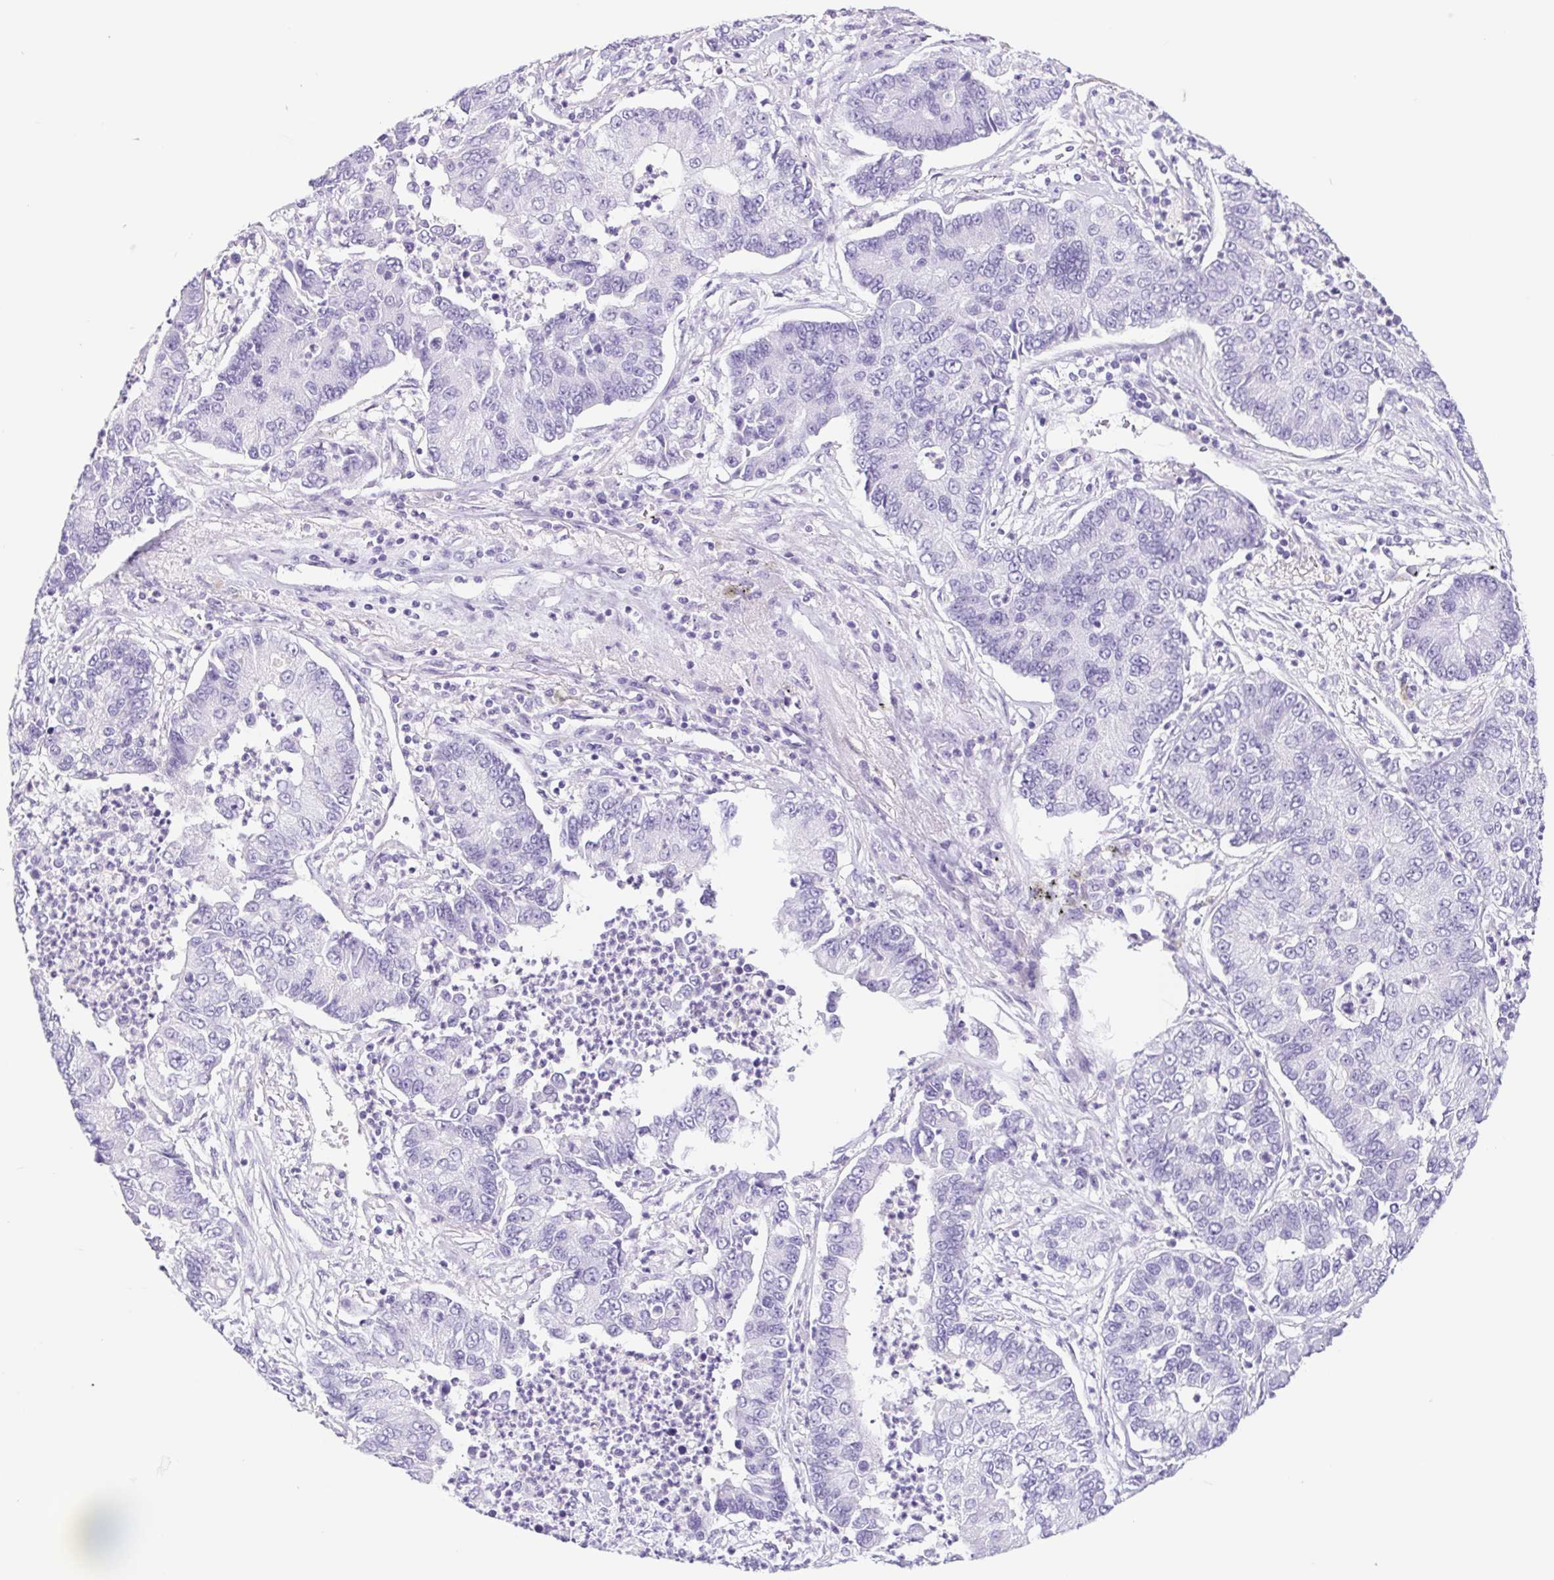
{"staining": {"intensity": "negative", "quantity": "none", "location": "none"}, "tissue": "lung cancer", "cell_type": "Tumor cells", "image_type": "cancer", "snomed": [{"axis": "morphology", "description": "Adenocarcinoma, NOS"}, {"axis": "topography", "description": "Lung"}], "caption": "Protein analysis of lung cancer shows no significant expression in tumor cells.", "gene": "CYP21A2", "patient": {"sex": "female", "age": 57}}